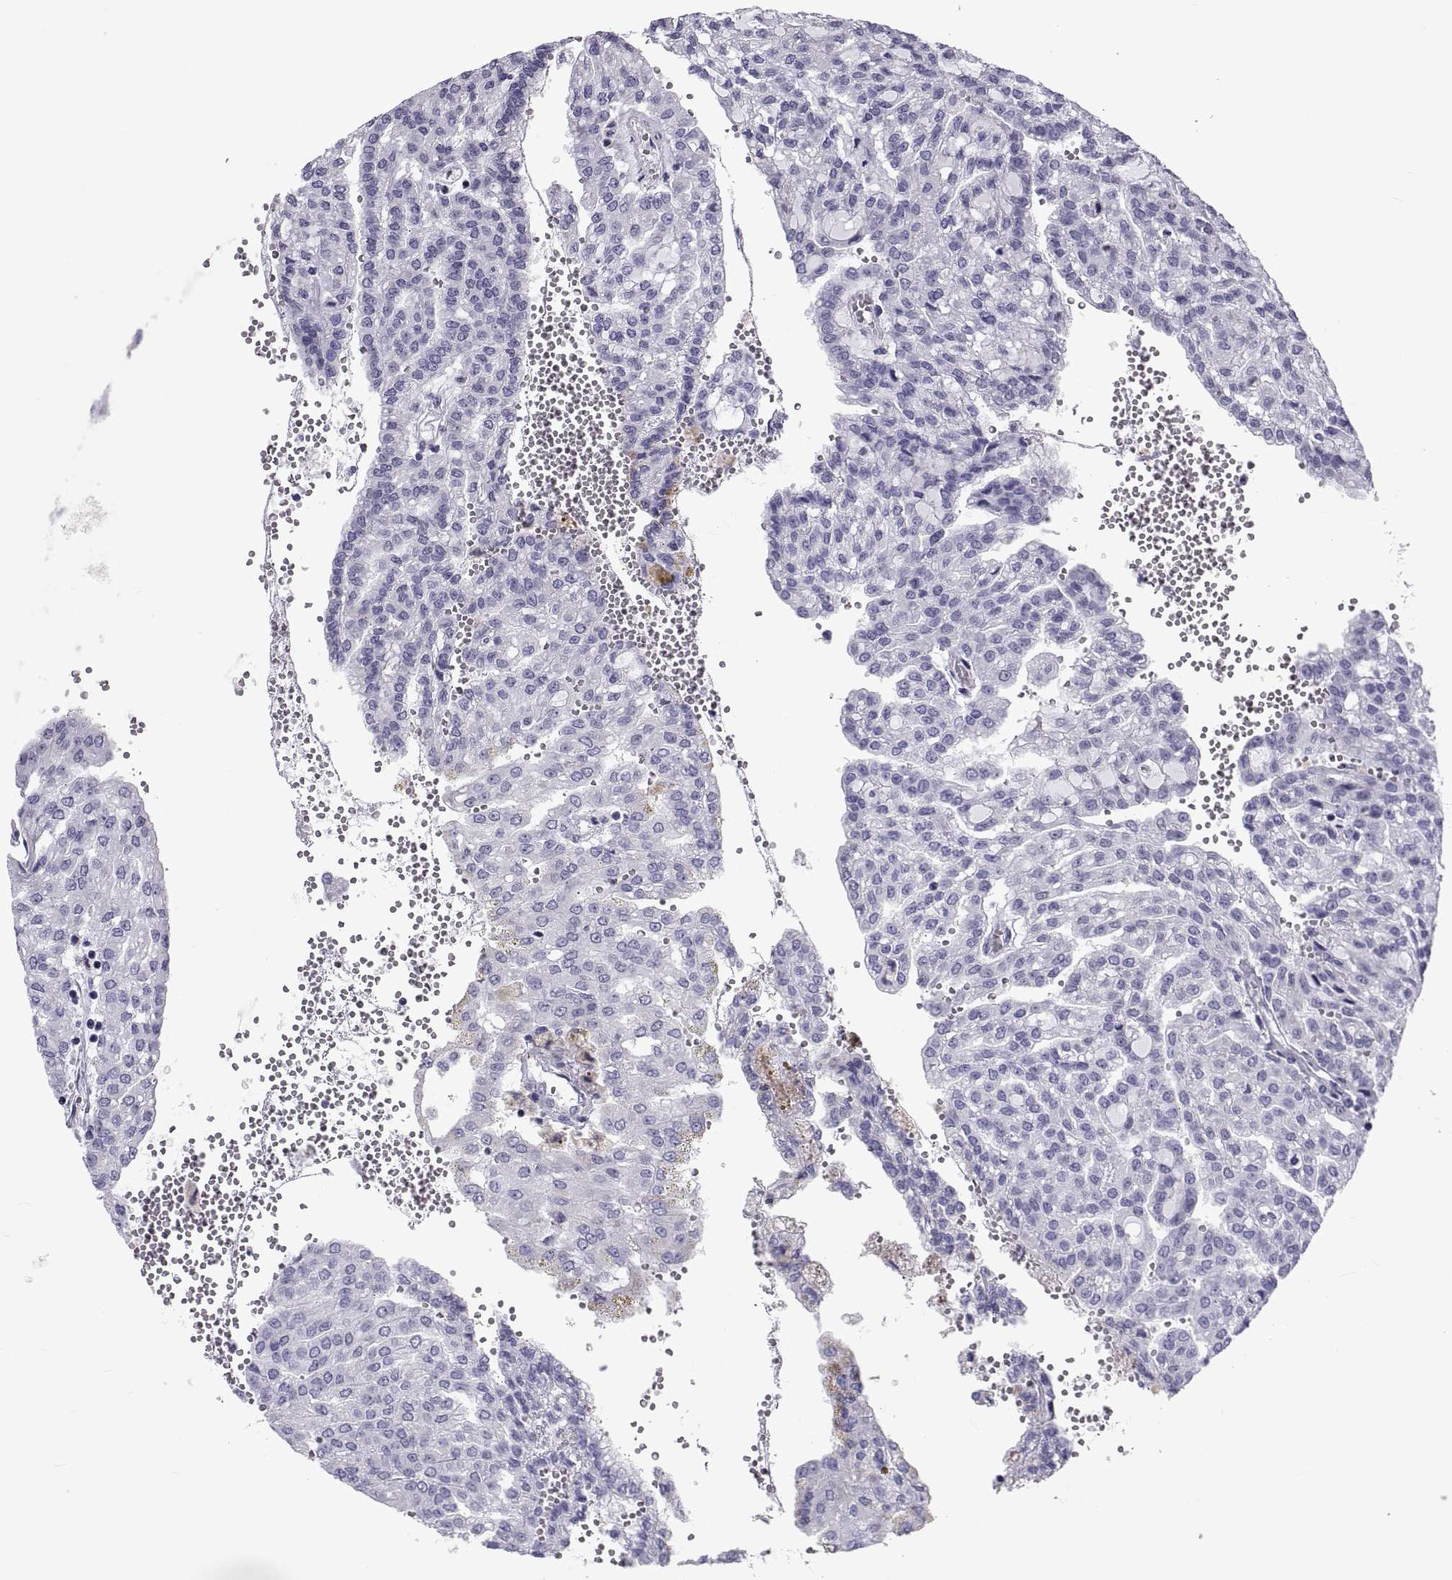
{"staining": {"intensity": "negative", "quantity": "none", "location": "none"}, "tissue": "renal cancer", "cell_type": "Tumor cells", "image_type": "cancer", "snomed": [{"axis": "morphology", "description": "Adenocarcinoma, NOS"}, {"axis": "topography", "description": "Kidney"}], "caption": "High power microscopy photomicrograph of an immunohistochemistry (IHC) image of renal adenocarcinoma, revealing no significant positivity in tumor cells. (Brightfield microscopy of DAB (3,3'-diaminobenzidine) IHC at high magnification).", "gene": "NPTX2", "patient": {"sex": "male", "age": 63}}